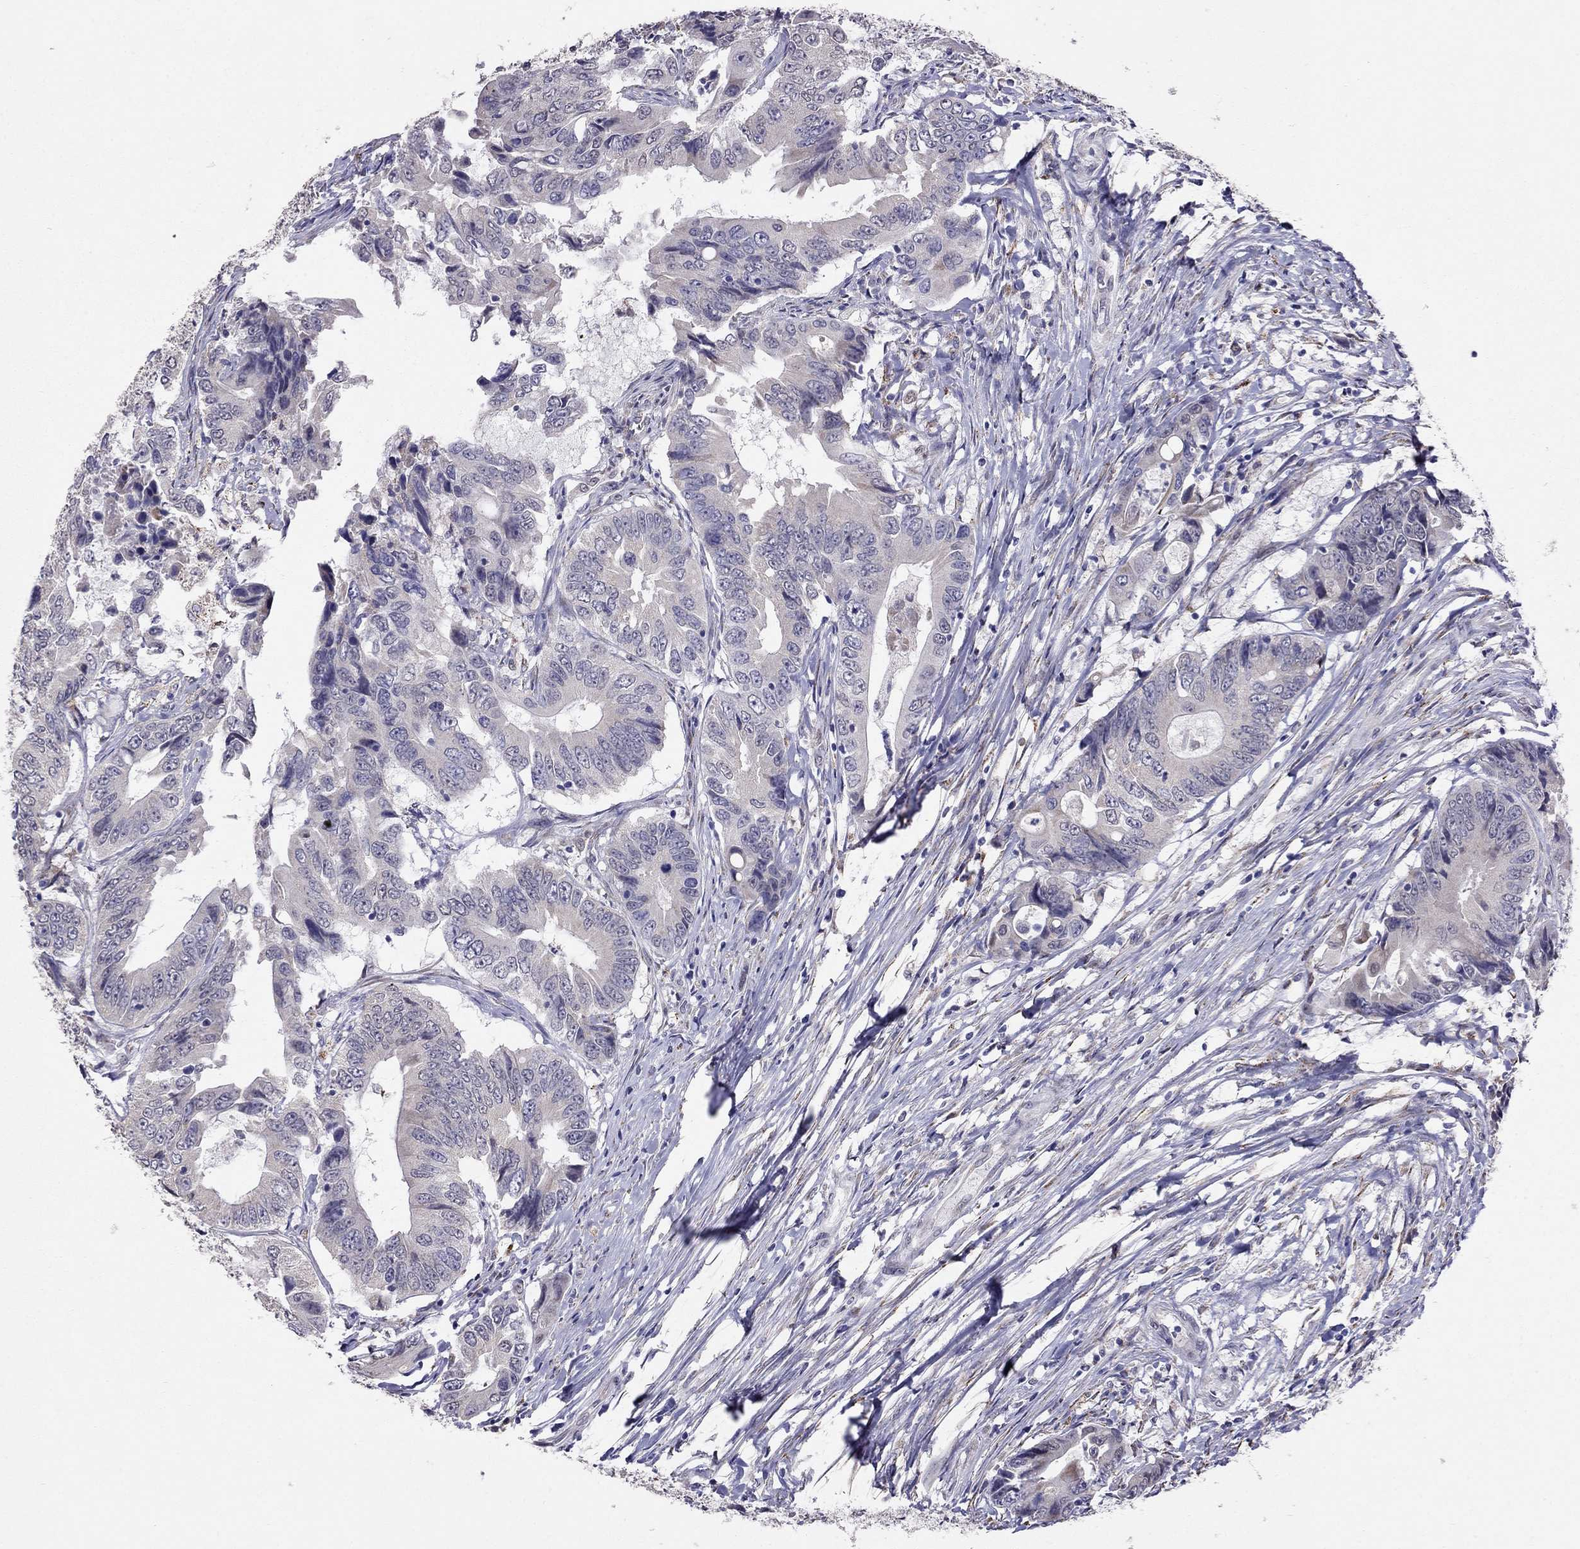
{"staining": {"intensity": "negative", "quantity": "none", "location": "none"}, "tissue": "colorectal cancer", "cell_type": "Tumor cells", "image_type": "cancer", "snomed": [{"axis": "morphology", "description": "Adenocarcinoma, NOS"}, {"axis": "topography", "description": "Colon"}], "caption": "High magnification brightfield microscopy of colorectal cancer stained with DAB (brown) and counterstained with hematoxylin (blue): tumor cells show no significant staining.", "gene": "MYO3B", "patient": {"sex": "female", "age": 90}}